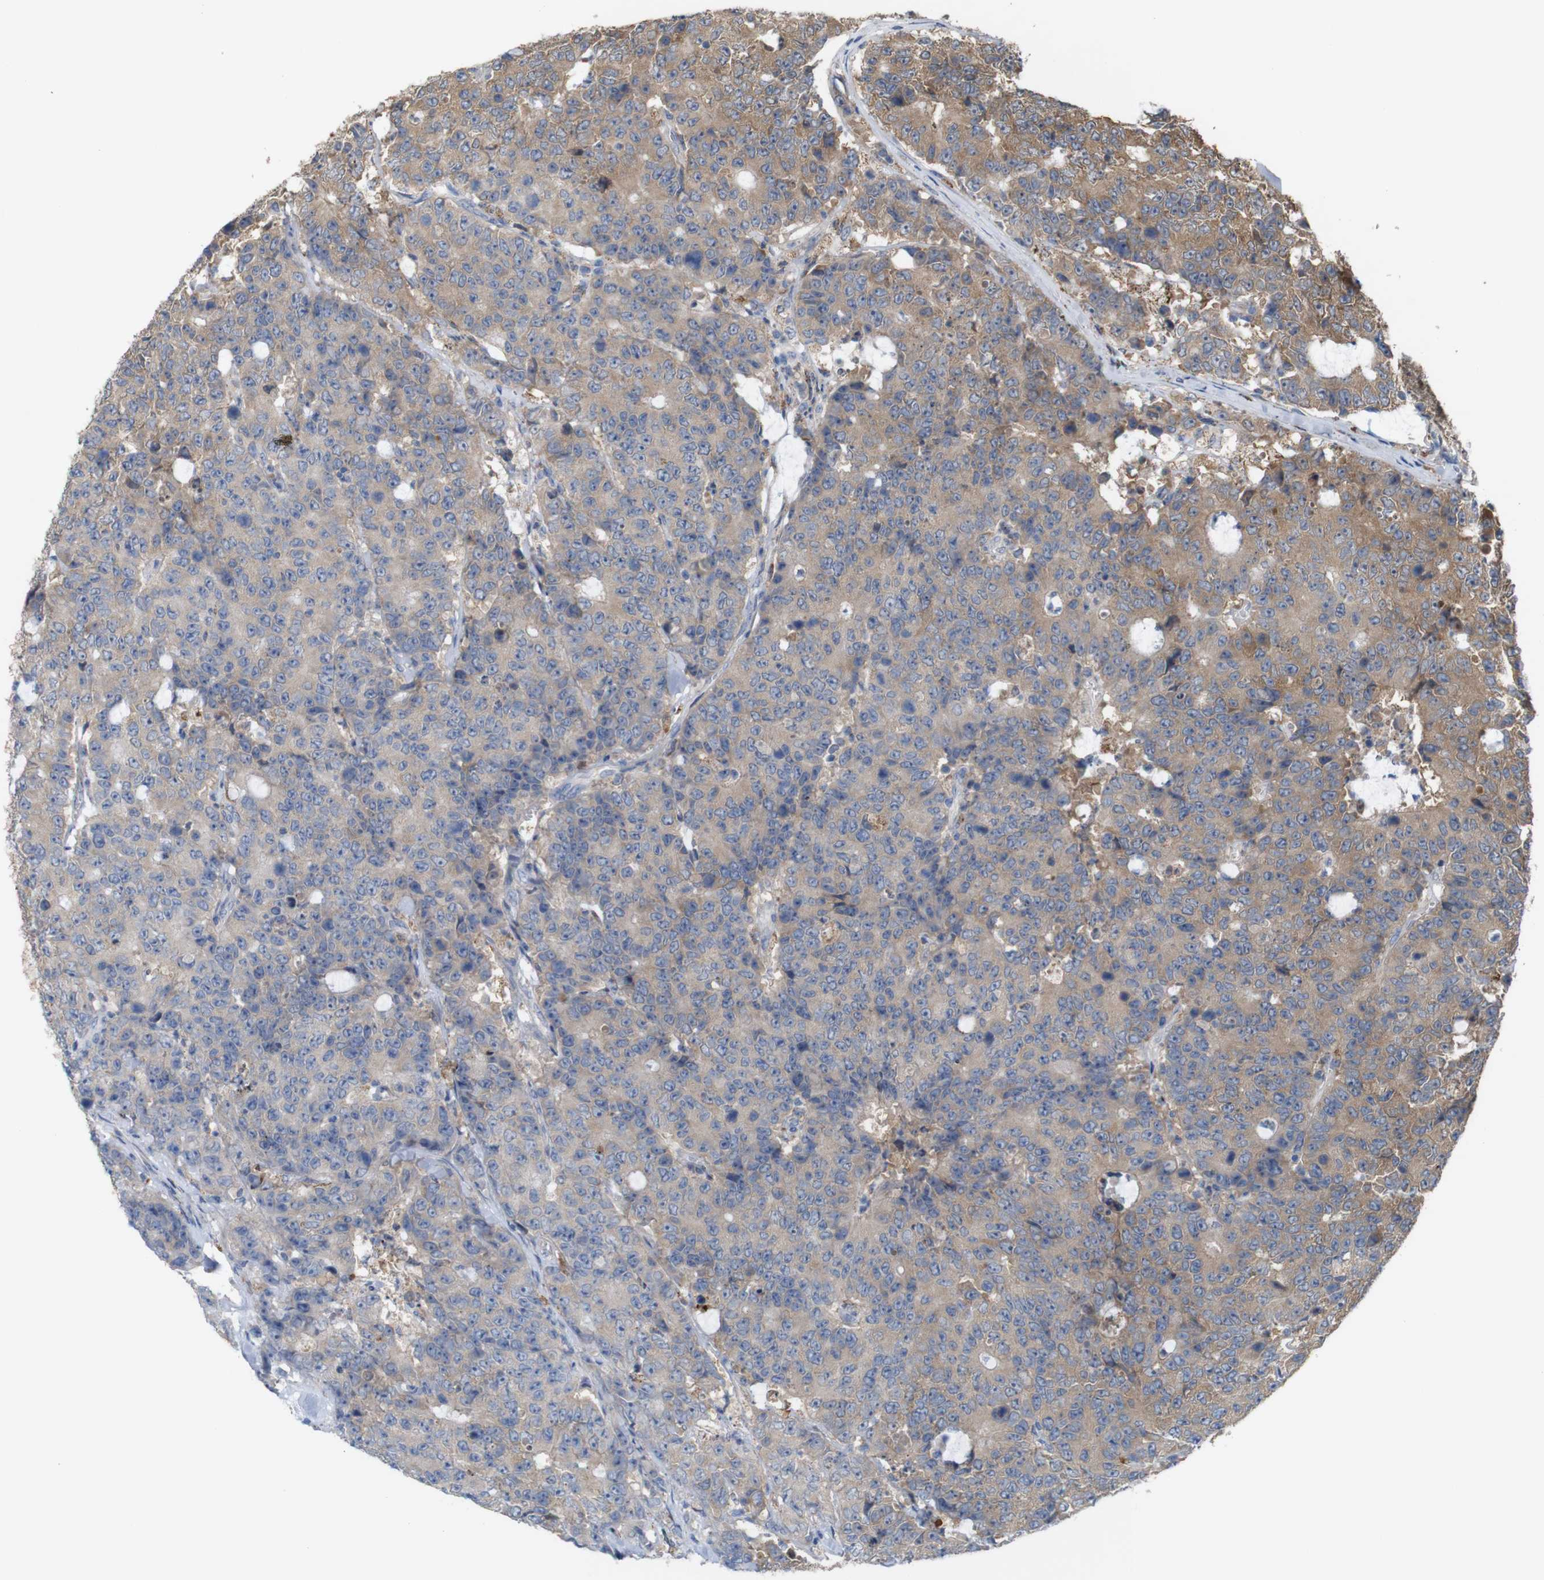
{"staining": {"intensity": "moderate", "quantity": "25%-75%", "location": "cytoplasmic/membranous"}, "tissue": "colorectal cancer", "cell_type": "Tumor cells", "image_type": "cancer", "snomed": [{"axis": "morphology", "description": "Adenocarcinoma, NOS"}, {"axis": "topography", "description": "Colon"}], "caption": "Immunohistochemistry histopathology image of colorectal adenocarcinoma stained for a protein (brown), which exhibits medium levels of moderate cytoplasmic/membranous expression in approximately 25%-75% of tumor cells.", "gene": "PTPRR", "patient": {"sex": "female", "age": 86}}